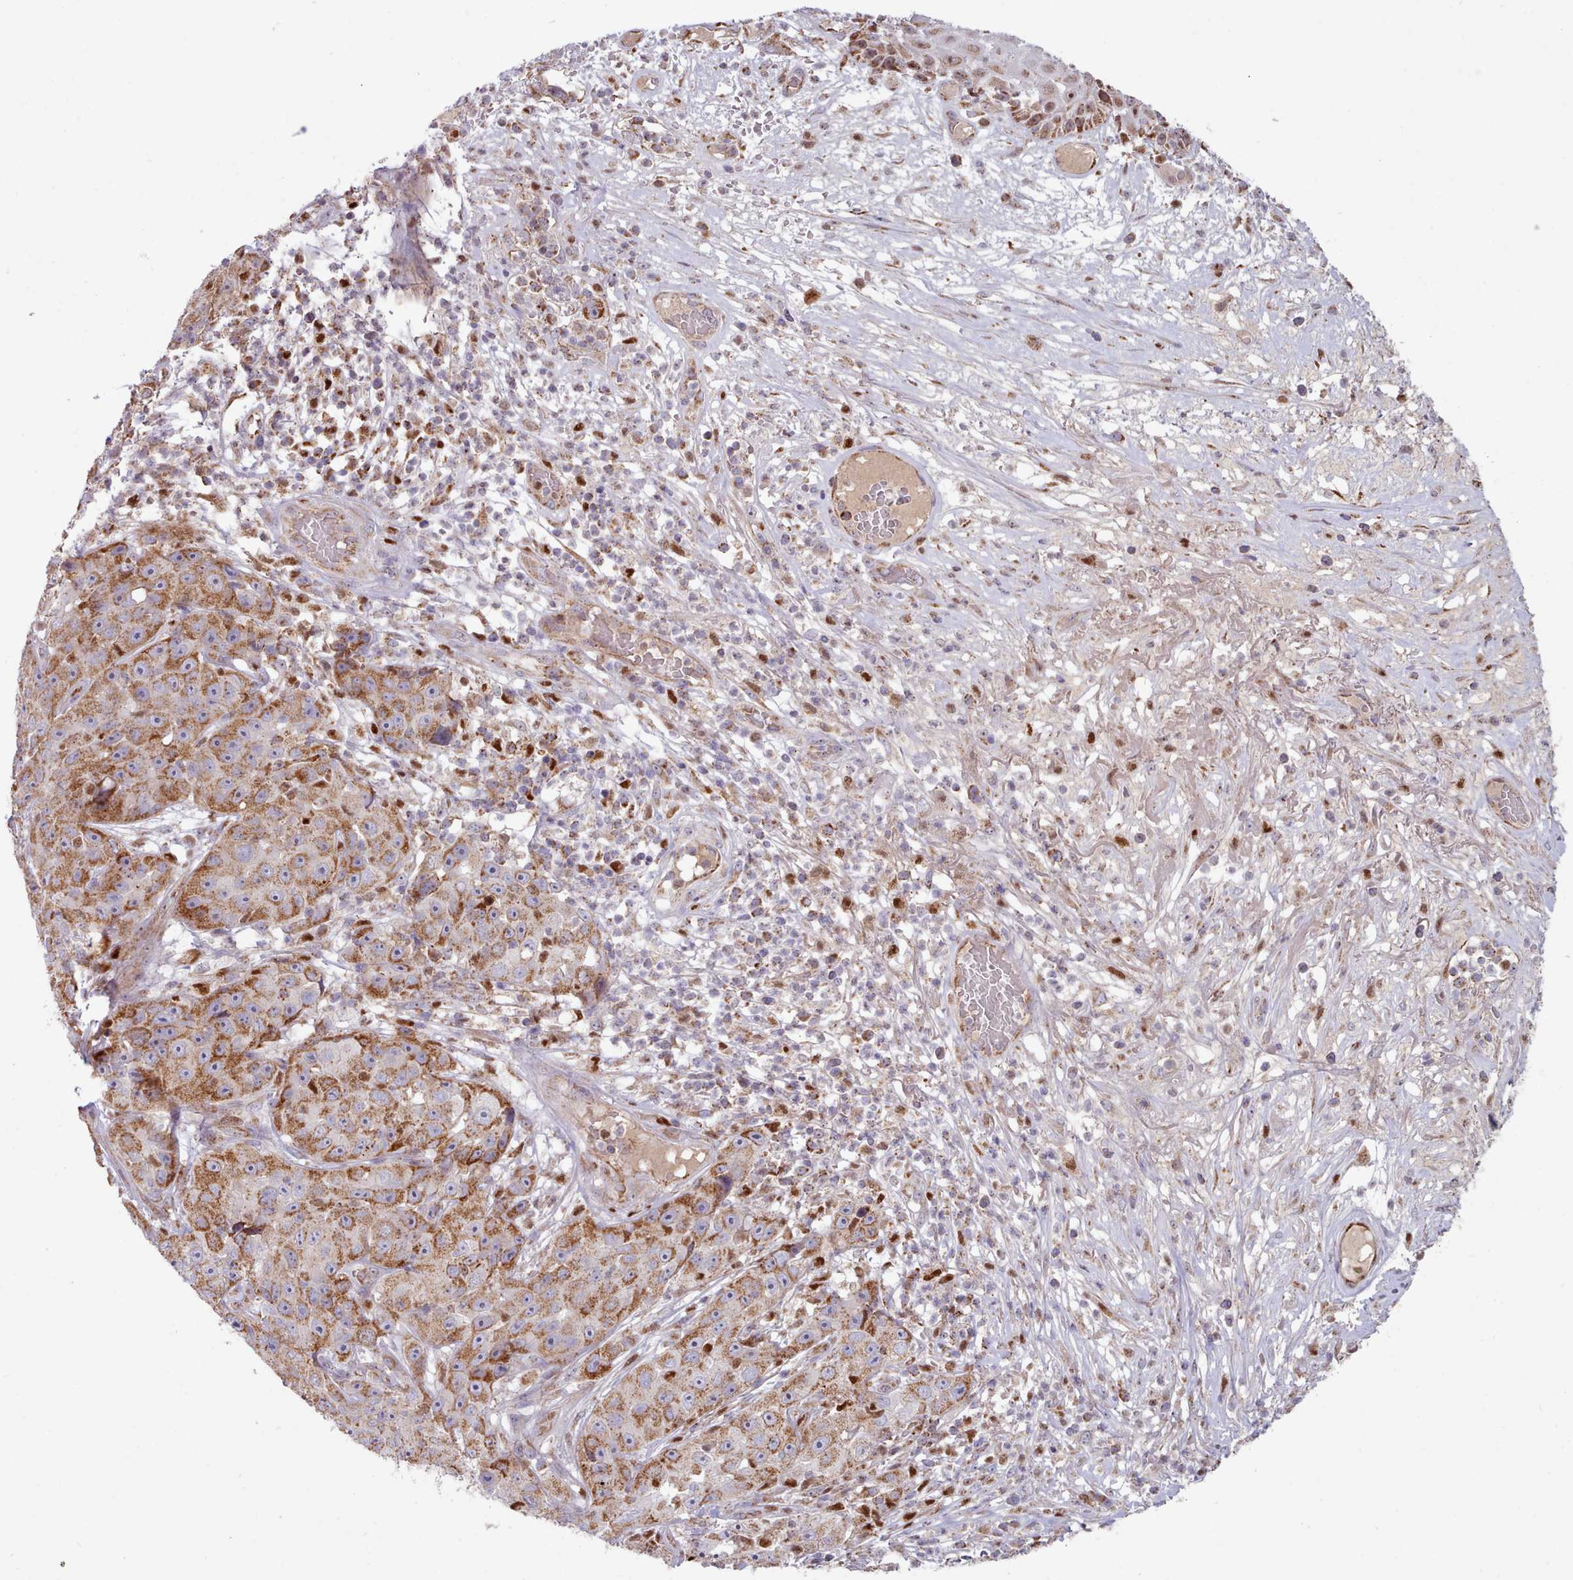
{"staining": {"intensity": "moderate", "quantity": ">75%", "location": "cytoplasmic/membranous"}, "tissue": "skin cancer", "cell_type": "Tumor cells", "image_type": "cancer", "snomed": [{"axis": "morphology", "description": "Squamous cell carcinoma, NOS"}, {"axis": "topography", "description": "Skin"}], "caption": "IHC (DAB) staining of skin cancer demonstrates moderate cytoplasmic/membranous protein positivity in approximately >75% of tumor cells.", "gene": "HSDL2", "patient": {"sex": "female", "age": 87}}